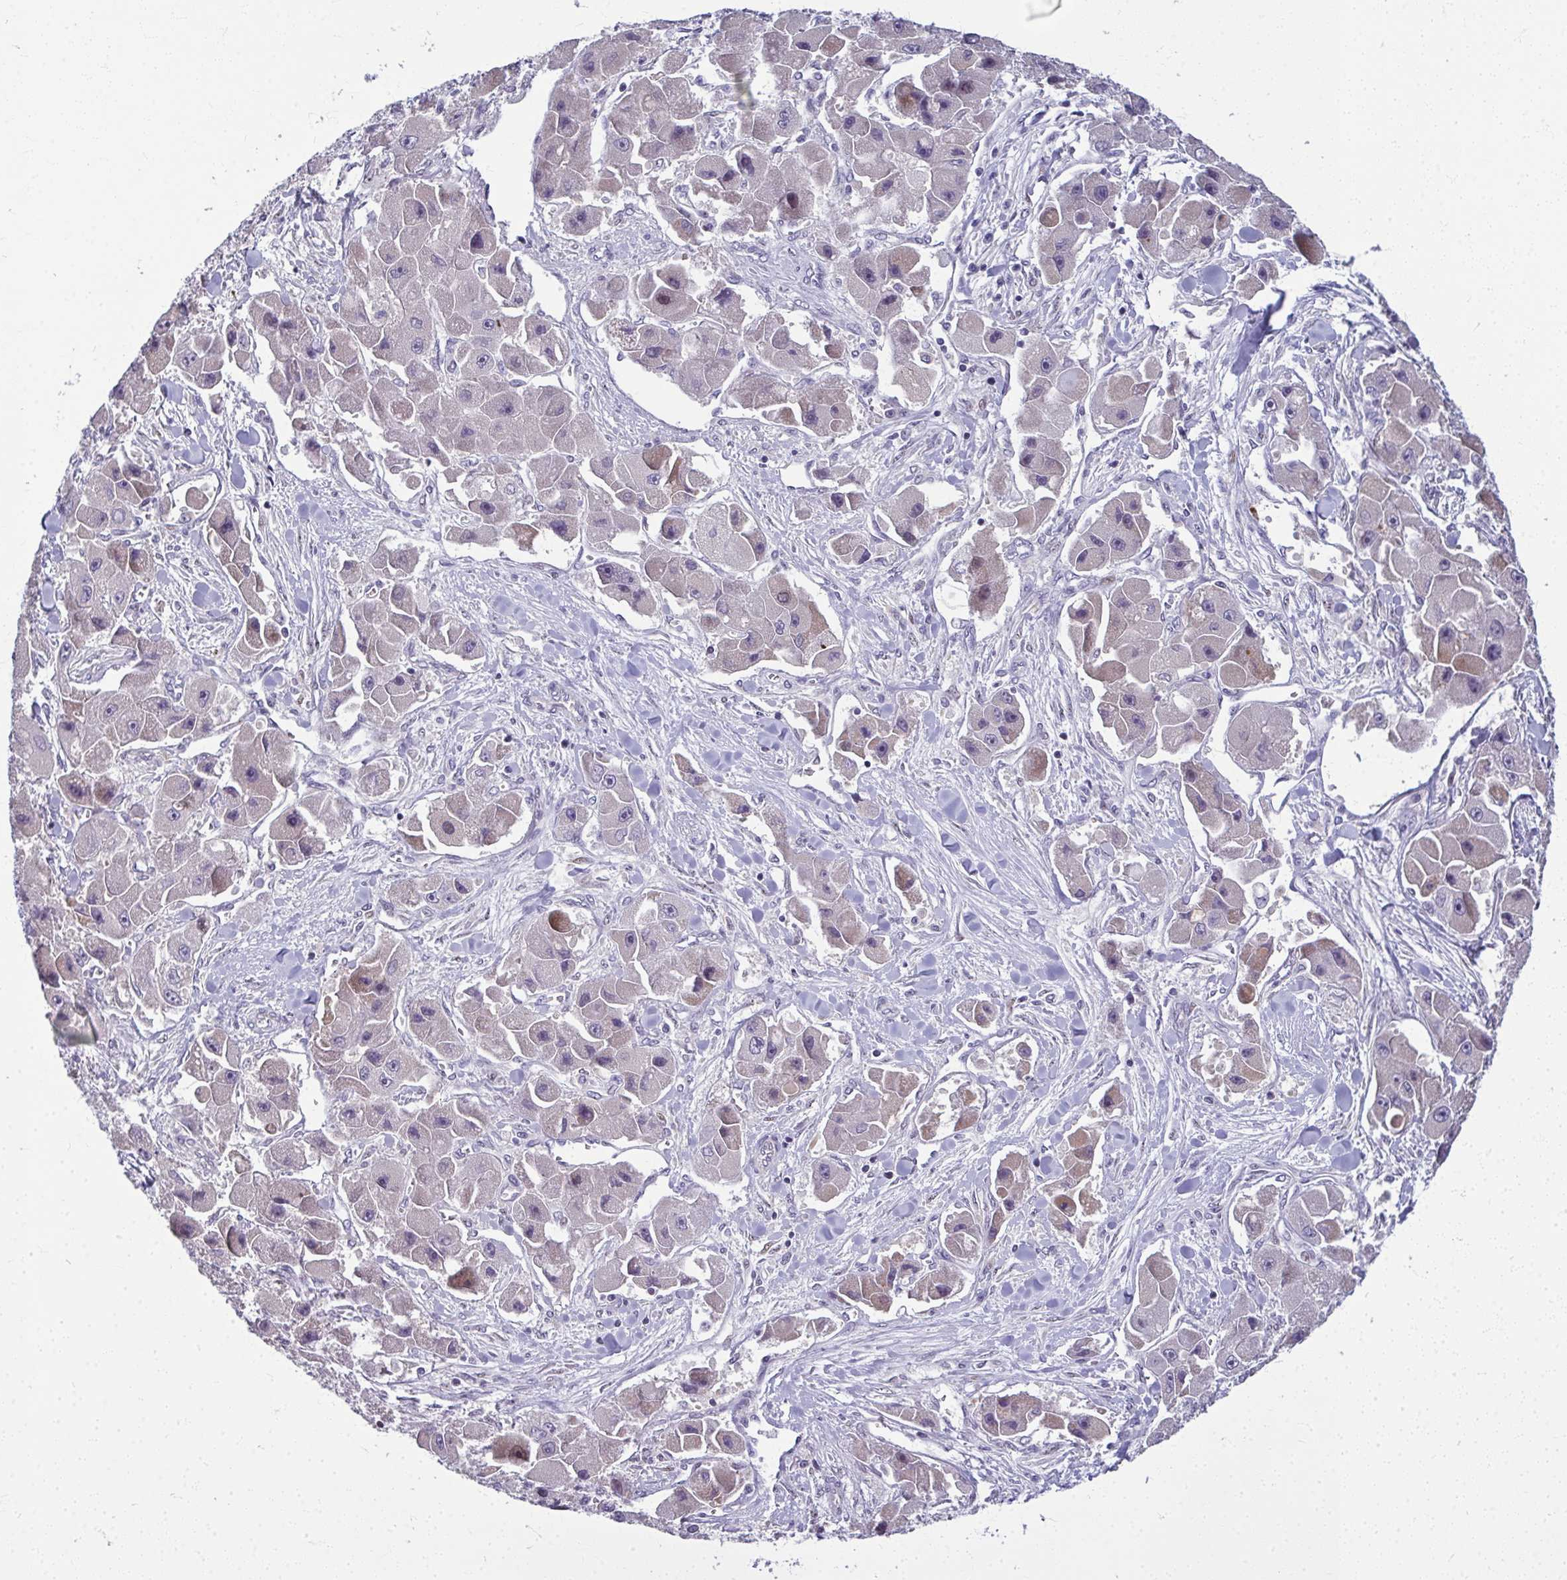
{"staining": {"intensity": "negative", "quantity": "none", "location": "none"}, "tissue": "liver cancer", "cell_type": "Tumor cells", "image_type": "cancer", "snomed": [{"axis": "morphology", "description": "Carcinoma, Hepatocellular, NOS"}, {"axis": "topography", "description": "Liver"}], "caption": "Immunohistochemistry (IHC) micrograph of human liver hepatocellular carcinoma stained for a protein (brown), which reveals no expression in tumor cells.", "gene": "ODF1", "patient": {"sex": "male", "age": 24}}